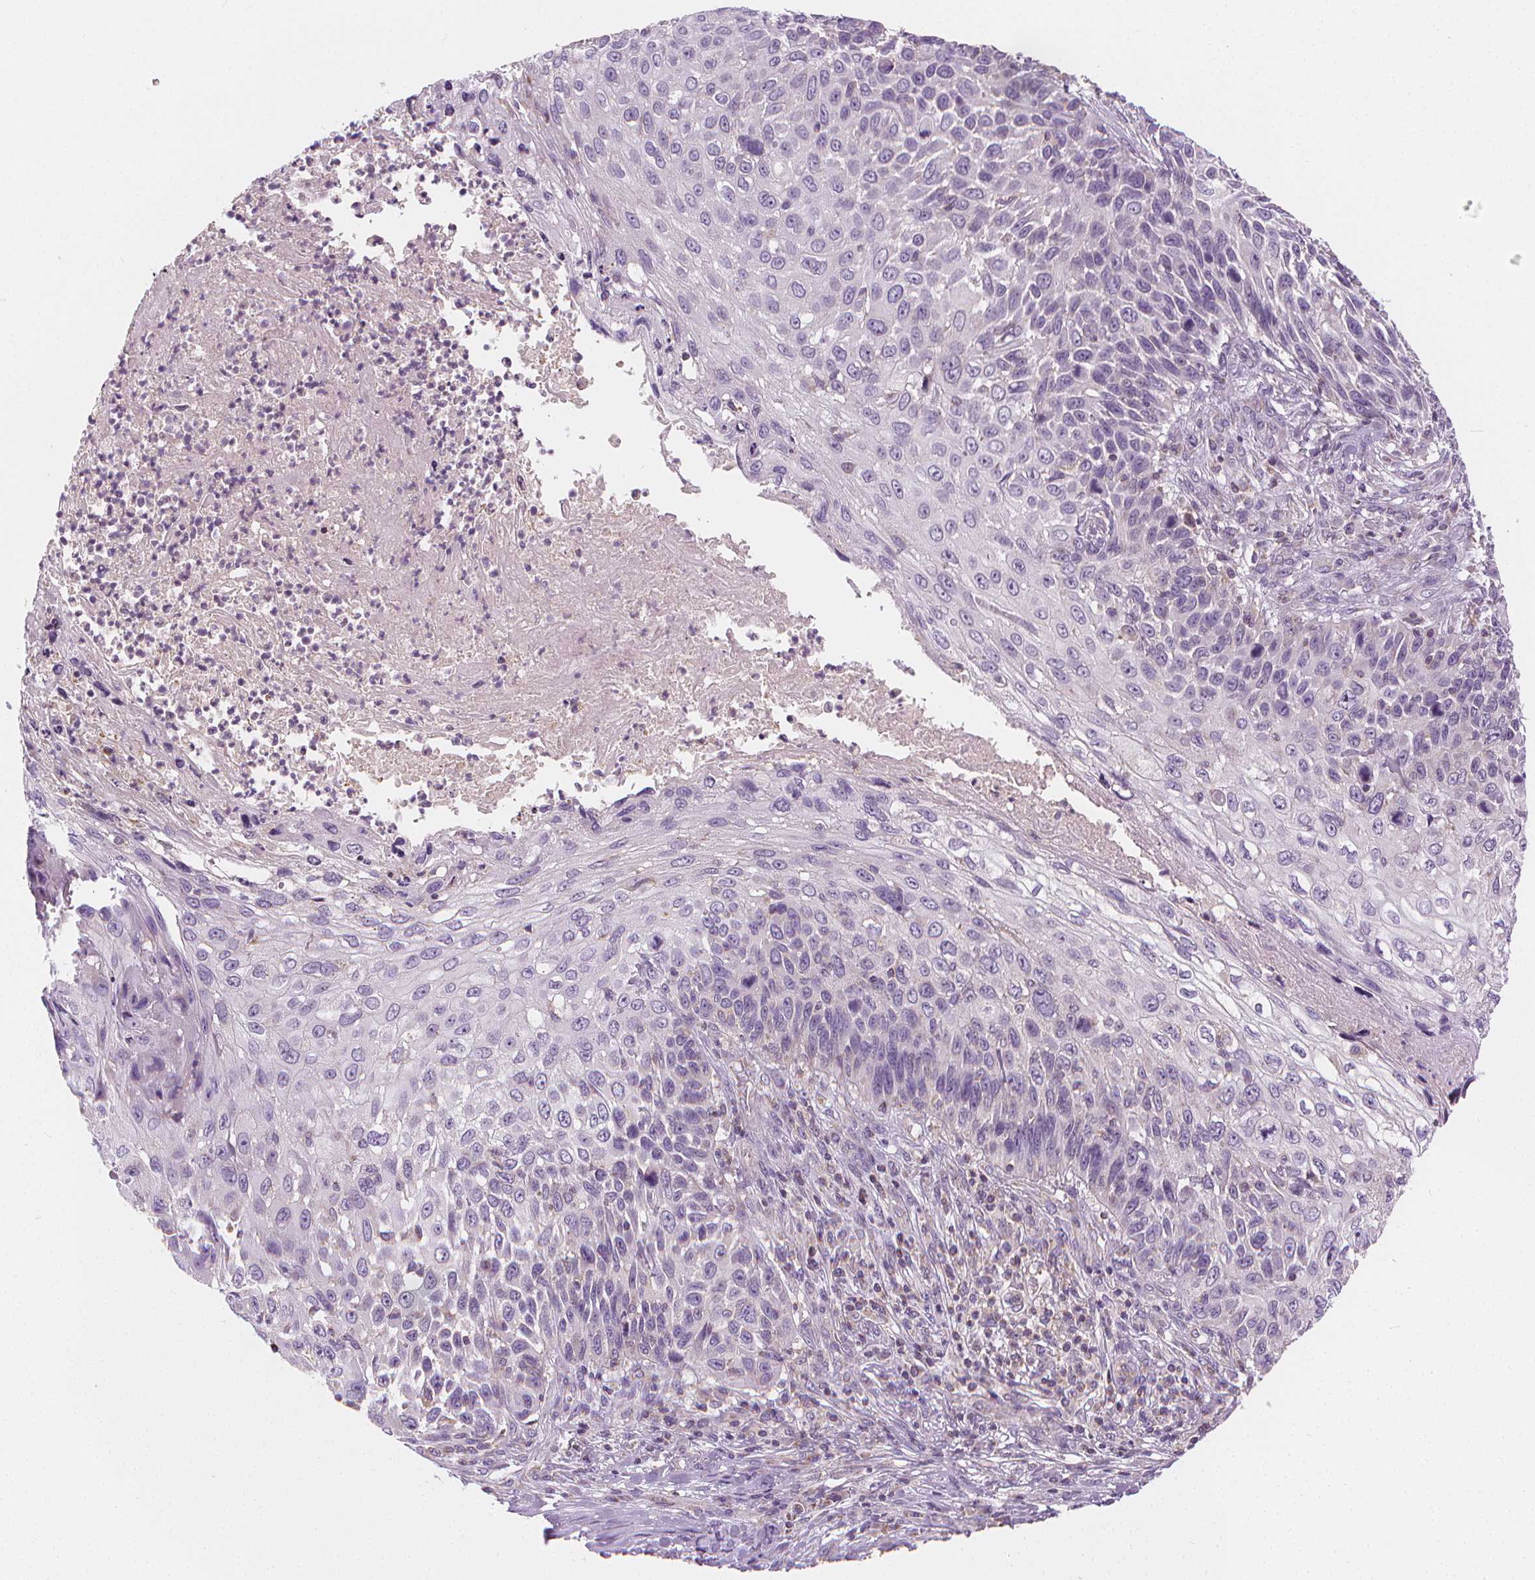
{"staining": {"intensity": "negative", "quantity": "none", "location": "none"}, "tissue": "skin cancer", "cell_type": "Tumor cells", "image_type": "cancer", "snomed": [{"axis": "morphology", "description": "Squamous cell carcinoma, NOS"}, {"axis": "topography", "description": "Skin"}], "caption": "This is a image of IHC staining of skin cancer (squamous cell carcinoma), which shows no staining in tumor cells.", "gene": "RAB20", "patient": {"sex": "male", "age": 92}}